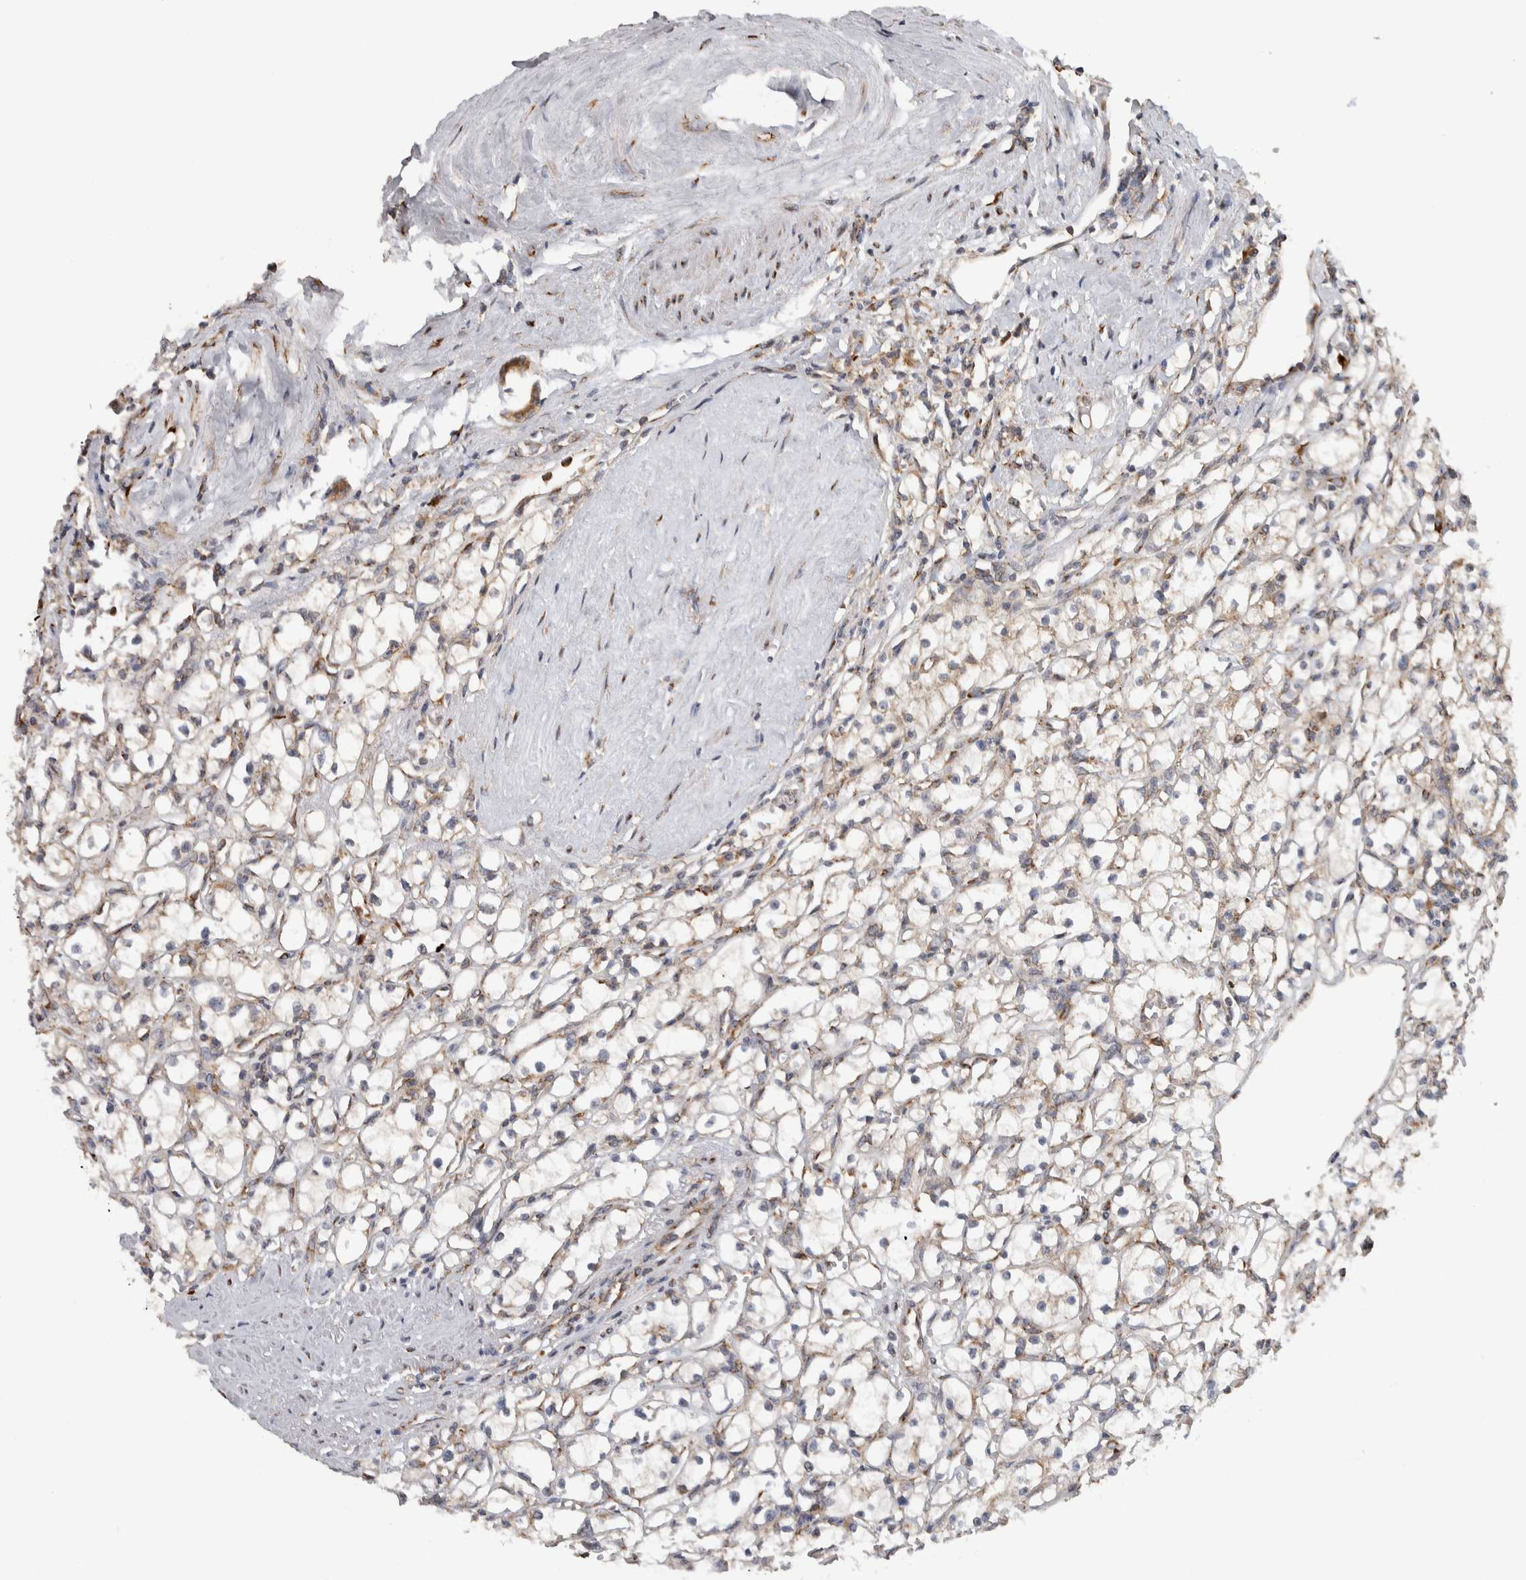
{"staining": {"intensity": "weak", "quantity": "25%-75%", "location": "cytoplasmic/membranous"}, "tissue": "renal cancer", "cell_type": "Tumor cells", "image_type": "cancer", "snomed": [{"axis": "morphology", "description": "Adenocarcinoma, NOS"}, {"axis": "topography", "description": "Kidney"}], "caption": "Immunohistochemistry (IHC) (DAB (3,3'-diaminobenzidine)) staining of renal cancer exhibits weak cytoplasmic/membranous protein expression in approximately 25%-75% of tumor cells. Using DAB (brown) and hematoxylin (blue) stains, captured at high magnification using brightfield microscopy.", "gene": "EIF3H", "patient": {"sex": "male", "age": 56}}